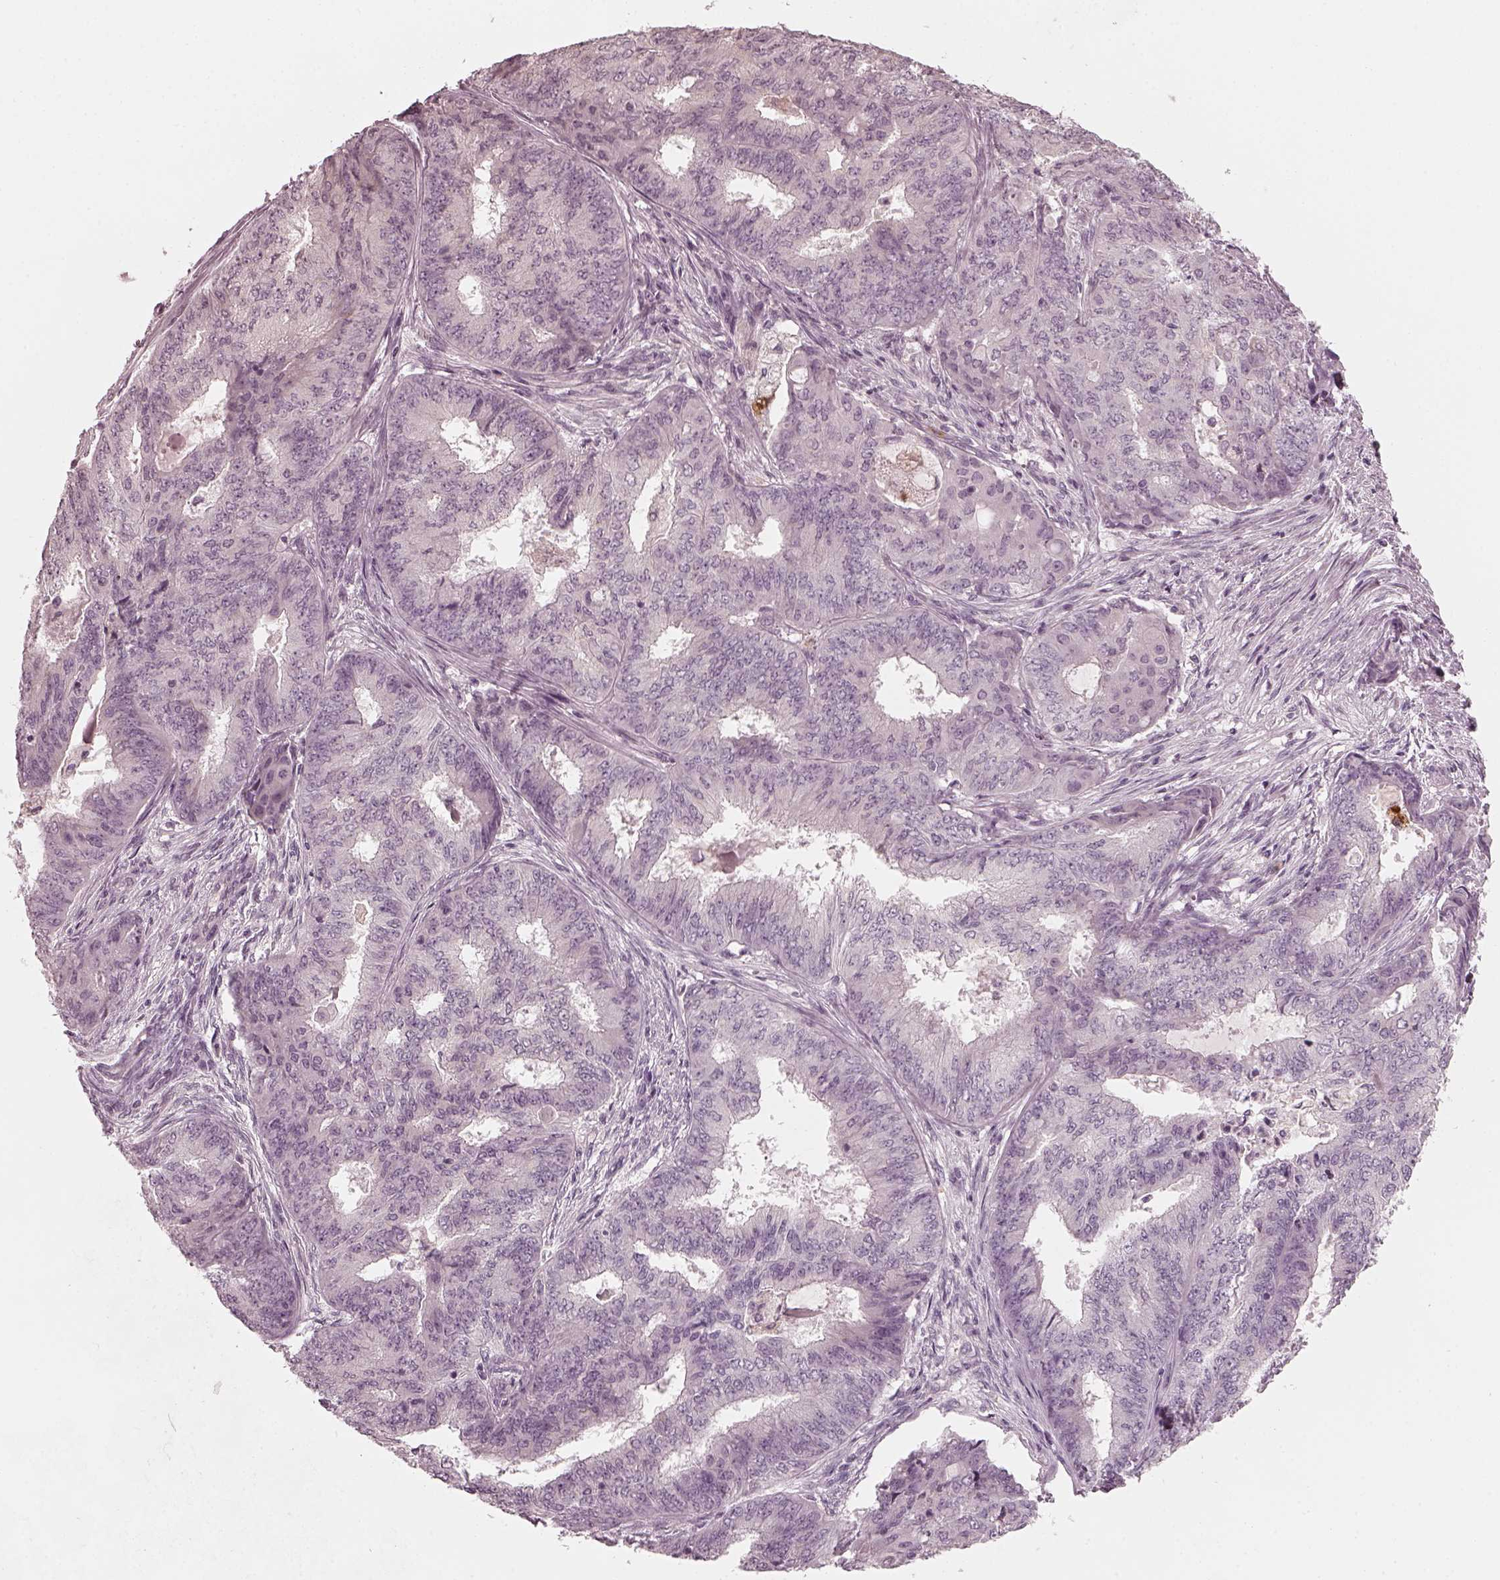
{"staining": {"intensity": "negative", "quantity": "none", "location": "none"}, "tissue": "endometrial cancer", "cell_type": "Tumor cells", "image_type": "cancer", "snomed": [{"axis": "morphology", "description": "Adenocarcinoma, NOS"}, {"axis": "topography", "description": "Endometrium"}], "caption": "Immunohistochemistry (IHC) of adenocarcinoma (endometrial) reveals no positivity in tumor cells.", "gene": "CHIT1", "patient": {"sex": "female", "age": 62}}